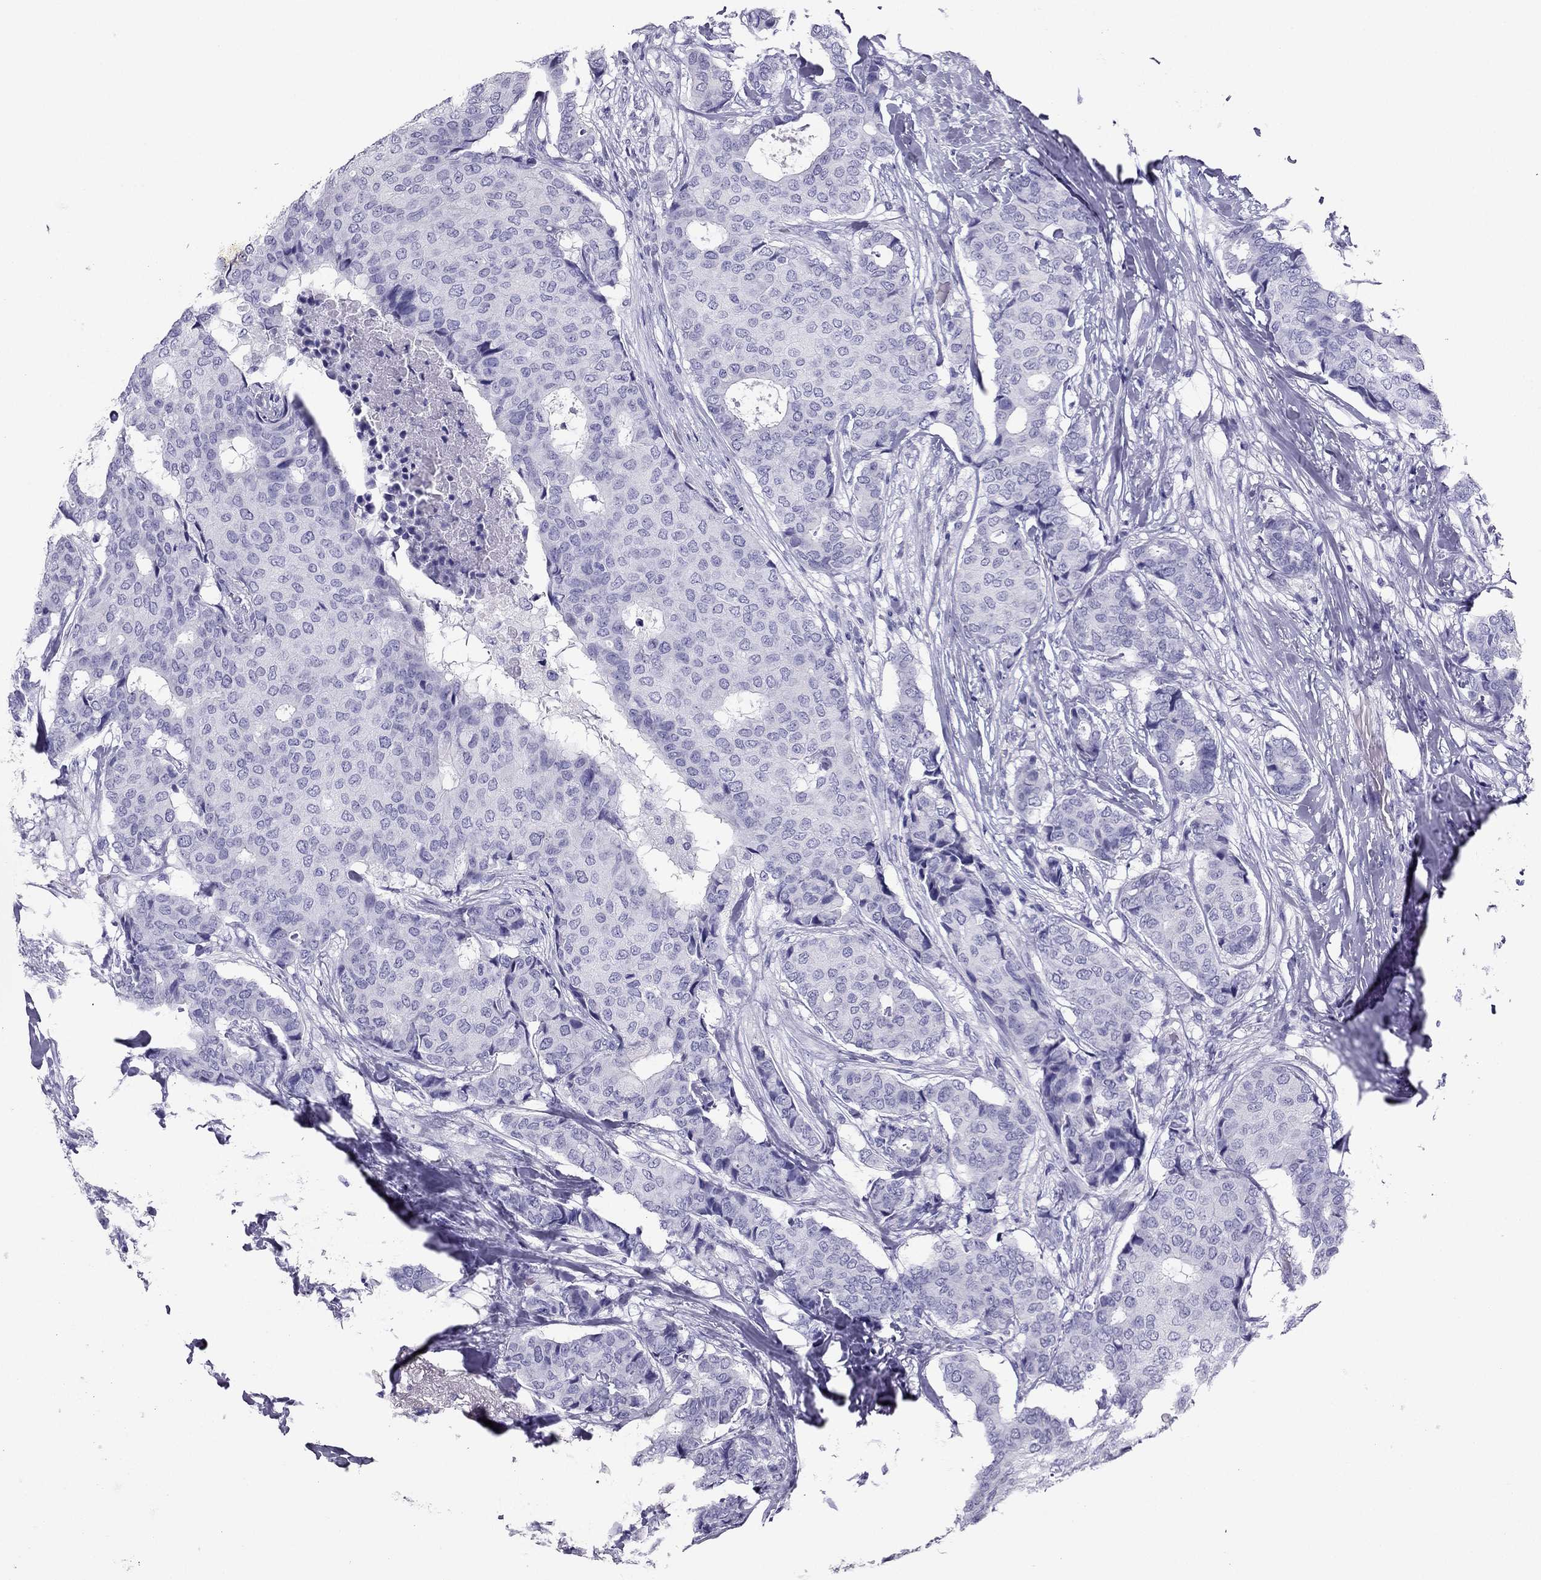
{"staining": {"intensity": "negative", "quantity": "none", "location": "none"}, "tissue": "breast cancer", "cell_type": "Tumor cells", "image_type": "cancer", "snomed": [{"axis": "morphology", "description": "Duct carcinoma"}, {"axis": "topography", "description": "Breast"}], "caption": "Immunohistochemistry histopathology image of neoplastic tissue: human breast cancer stained with DAB reveals no significant protein expression in tumor cells. The staining was performed using DAB (3,3'-diaminobenzidine) to visualize the protein expression in brown, while the nuclei were stained in blue with hematoxylin (Magnification: 20x).", "gene": "PDE6A", "patient": {"sex": "female", "age": 75}}